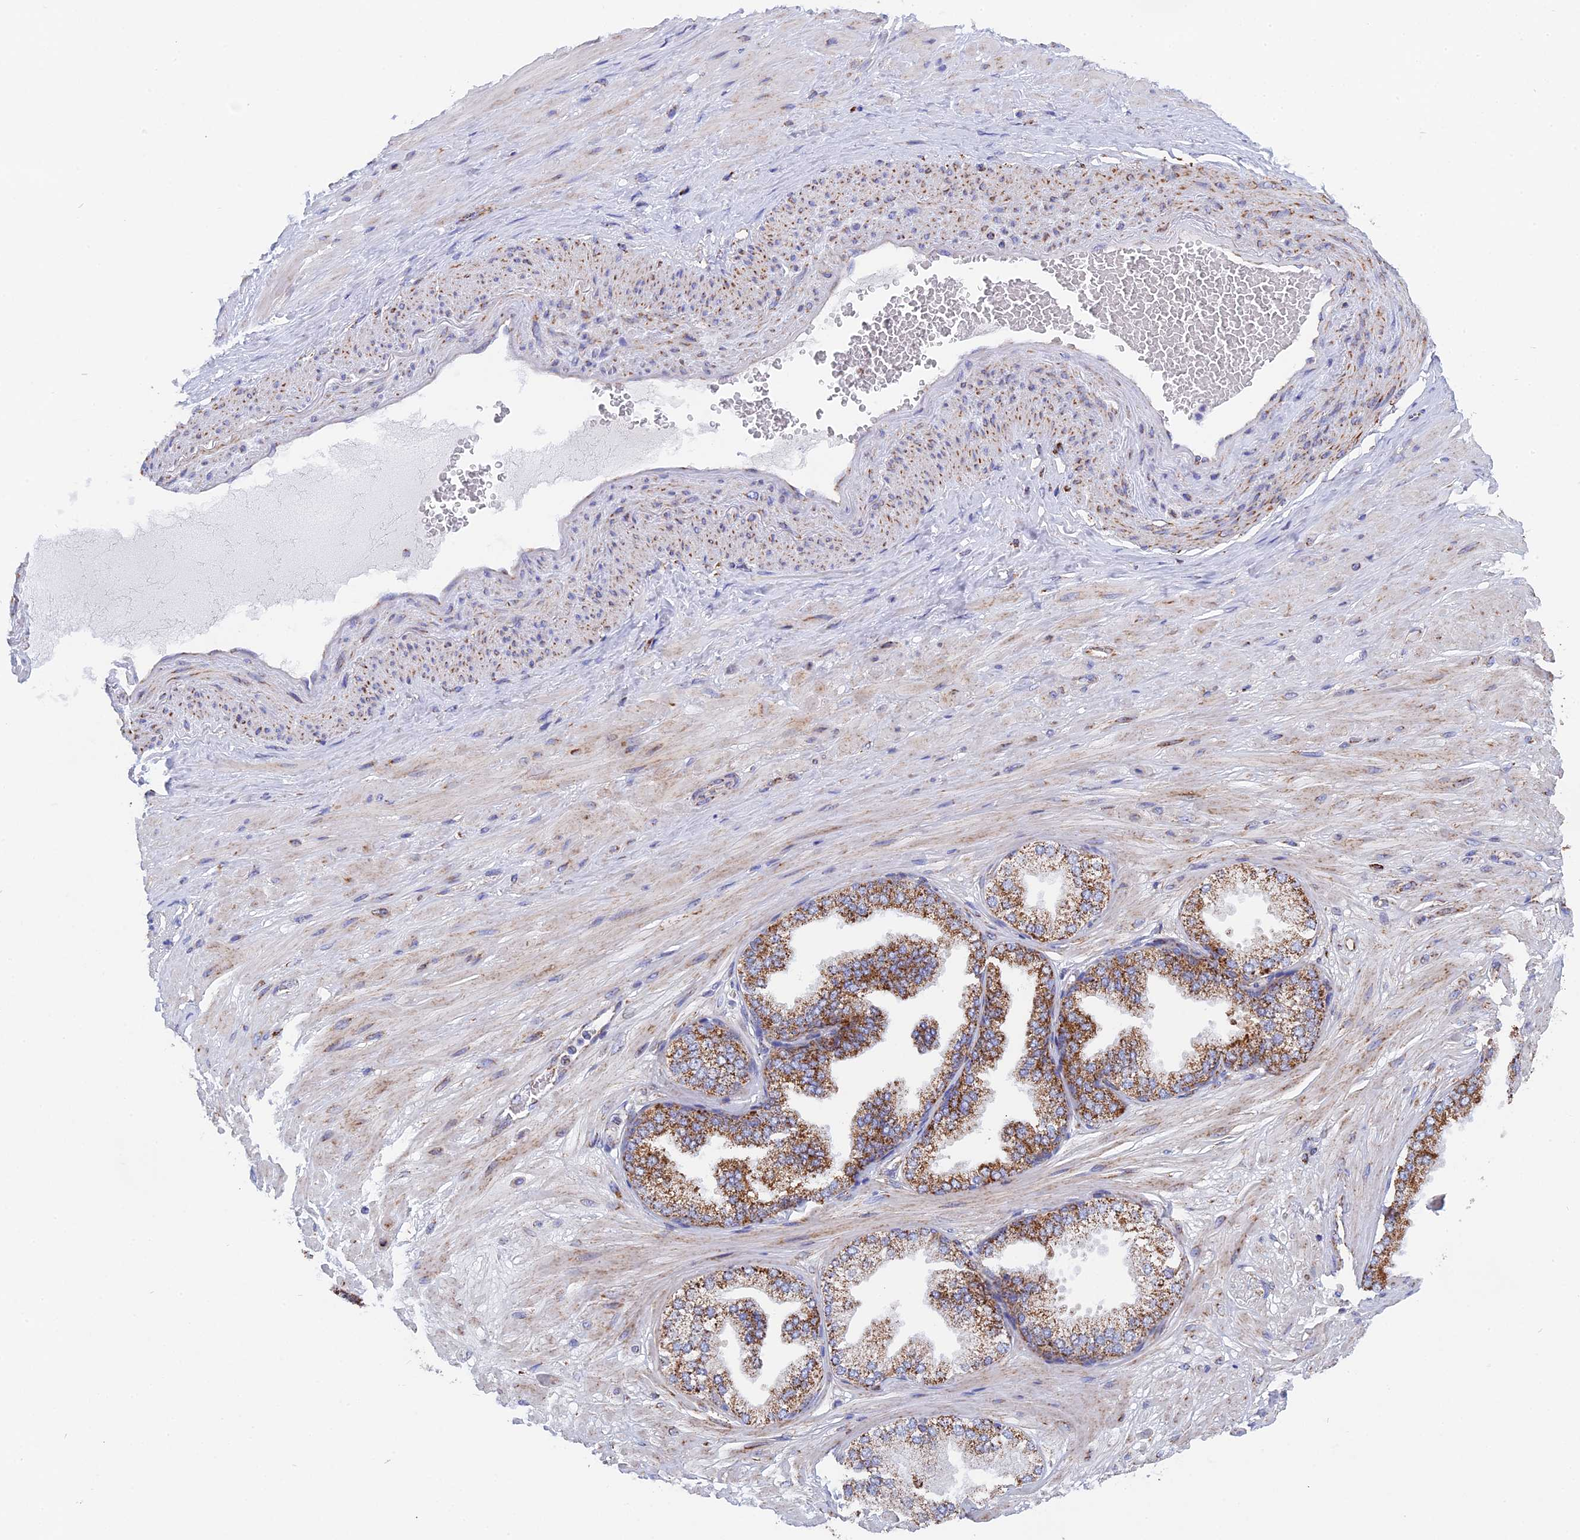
{"staining": {"intensity": "moderate", "quantity": "25%-75%", "location": "cytoplasmic/membranous"}, "tissue": "adipose tissue", "cell_type": "Adipocytes", "image_type": "normal", "snomed": [{"axis": "morphology", "description": "Normal tissue, NOS"}, {"axis": "morphology", "description": "Adenocarcinoma, Low grade"}, {"axis": "topography", "description": "Prostate"}, {"axis": "topography", "description": "Peripheral nerve tissue"}], "caption": "Adipose tissue stained with IHC exhibits moderate cytoplasmic/membranous positivity in approximately 25%-75% of adipocytes.", "gene": "NDUFA5", "patient": {"sex": "male", "age": 63}}